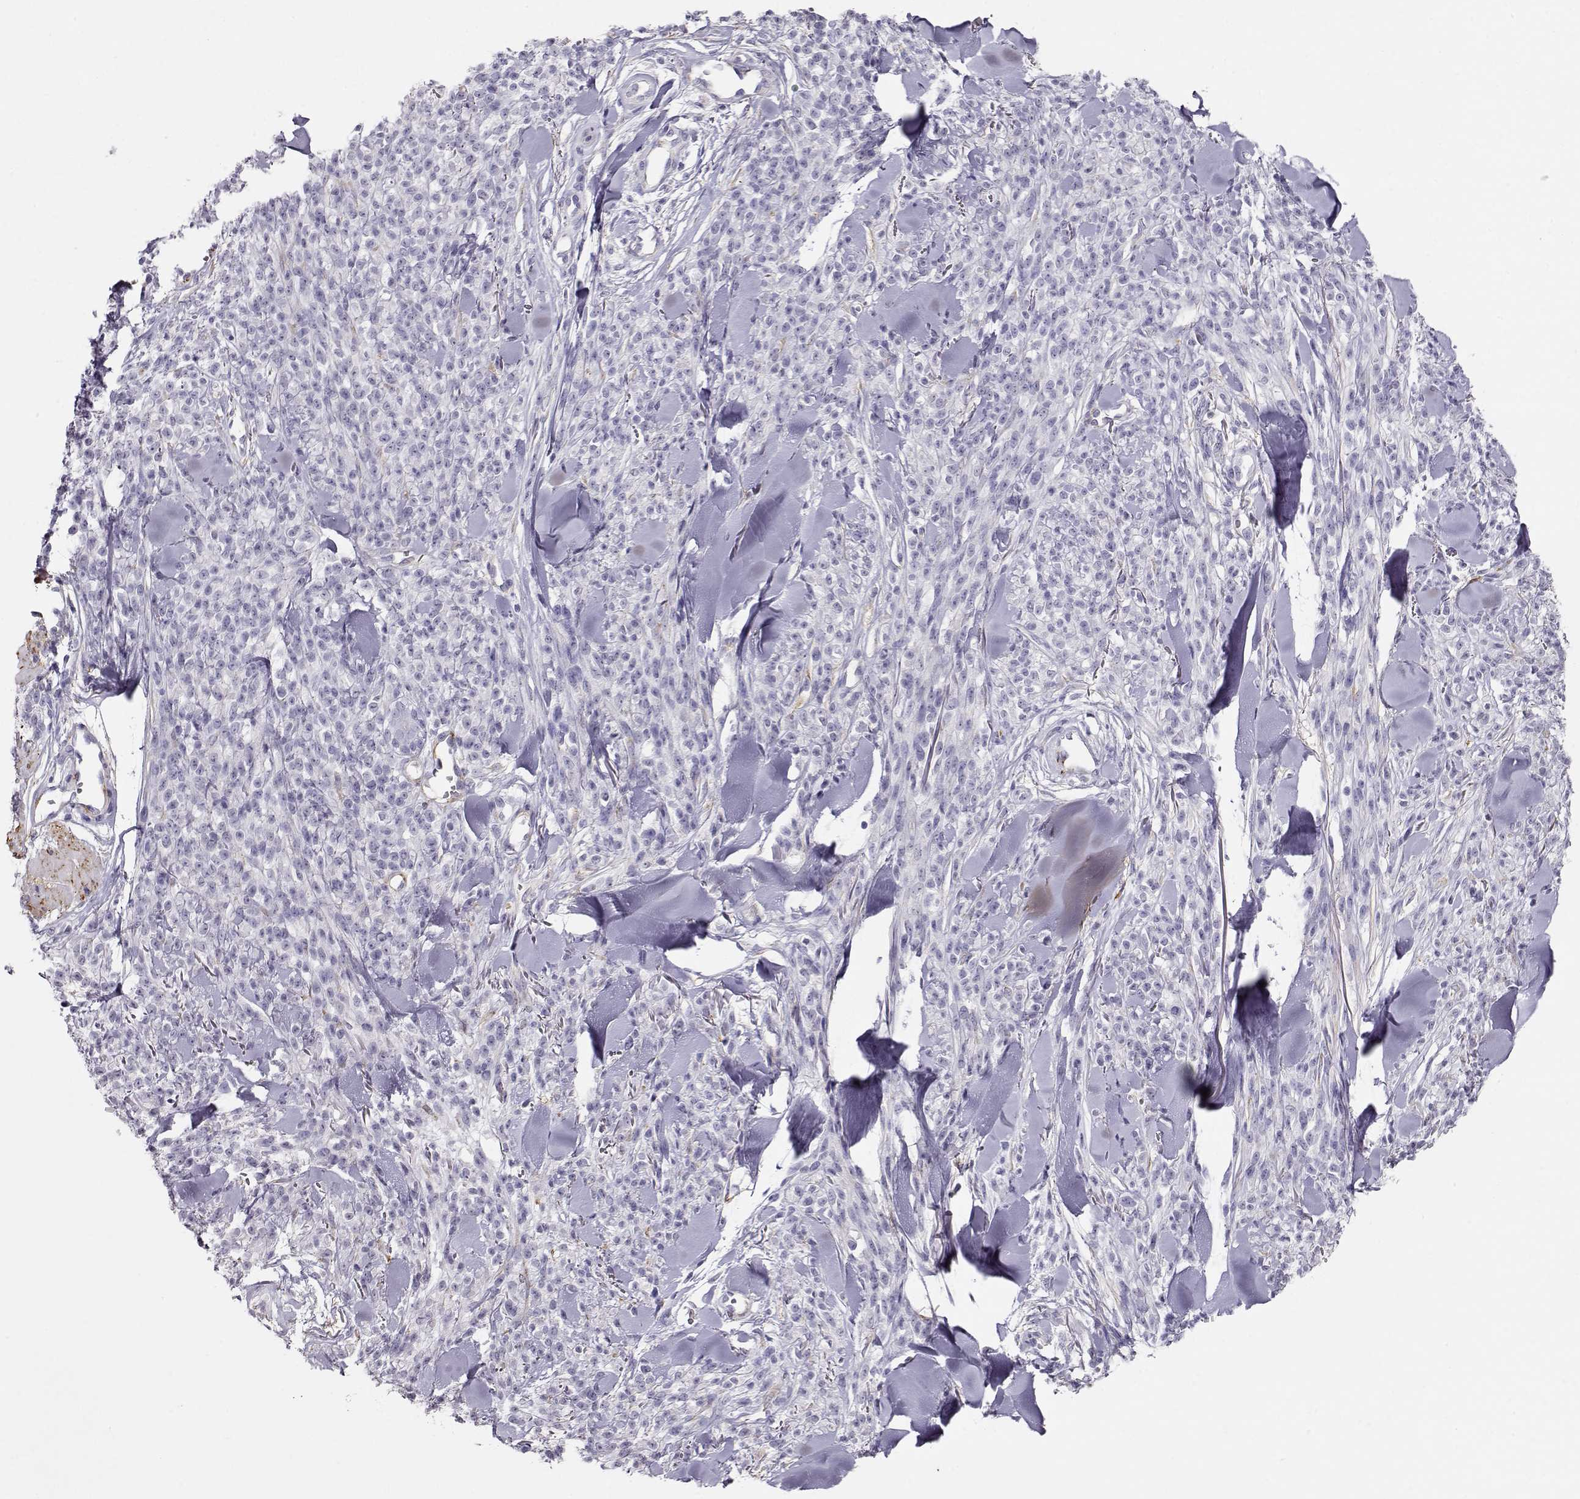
{"staining": {"intensity": "negative", "quantity": "none", "location": "none"}, "tissue": "melanoma", "cell_type": "Tumor cells", "image_type": "cancer", "snomed": [{"axis": "morphology", "description": "Malignant melanoma, NOS"}, {"axis": "topography", "description": "Skin"}, {"axis": "topography", "description": "Skin of trunk"}], "caption": "DAB (3,3'-diaminobenzidine) immunohistochemical staining of human malignant melanoma displays no significant staining in tumor cells. (DAB (3,3'-diaminobenzidine) immunohistochemistry, high magnification).", "gene": "RBM44", "patient": {"sex": "male", "age": 74}}